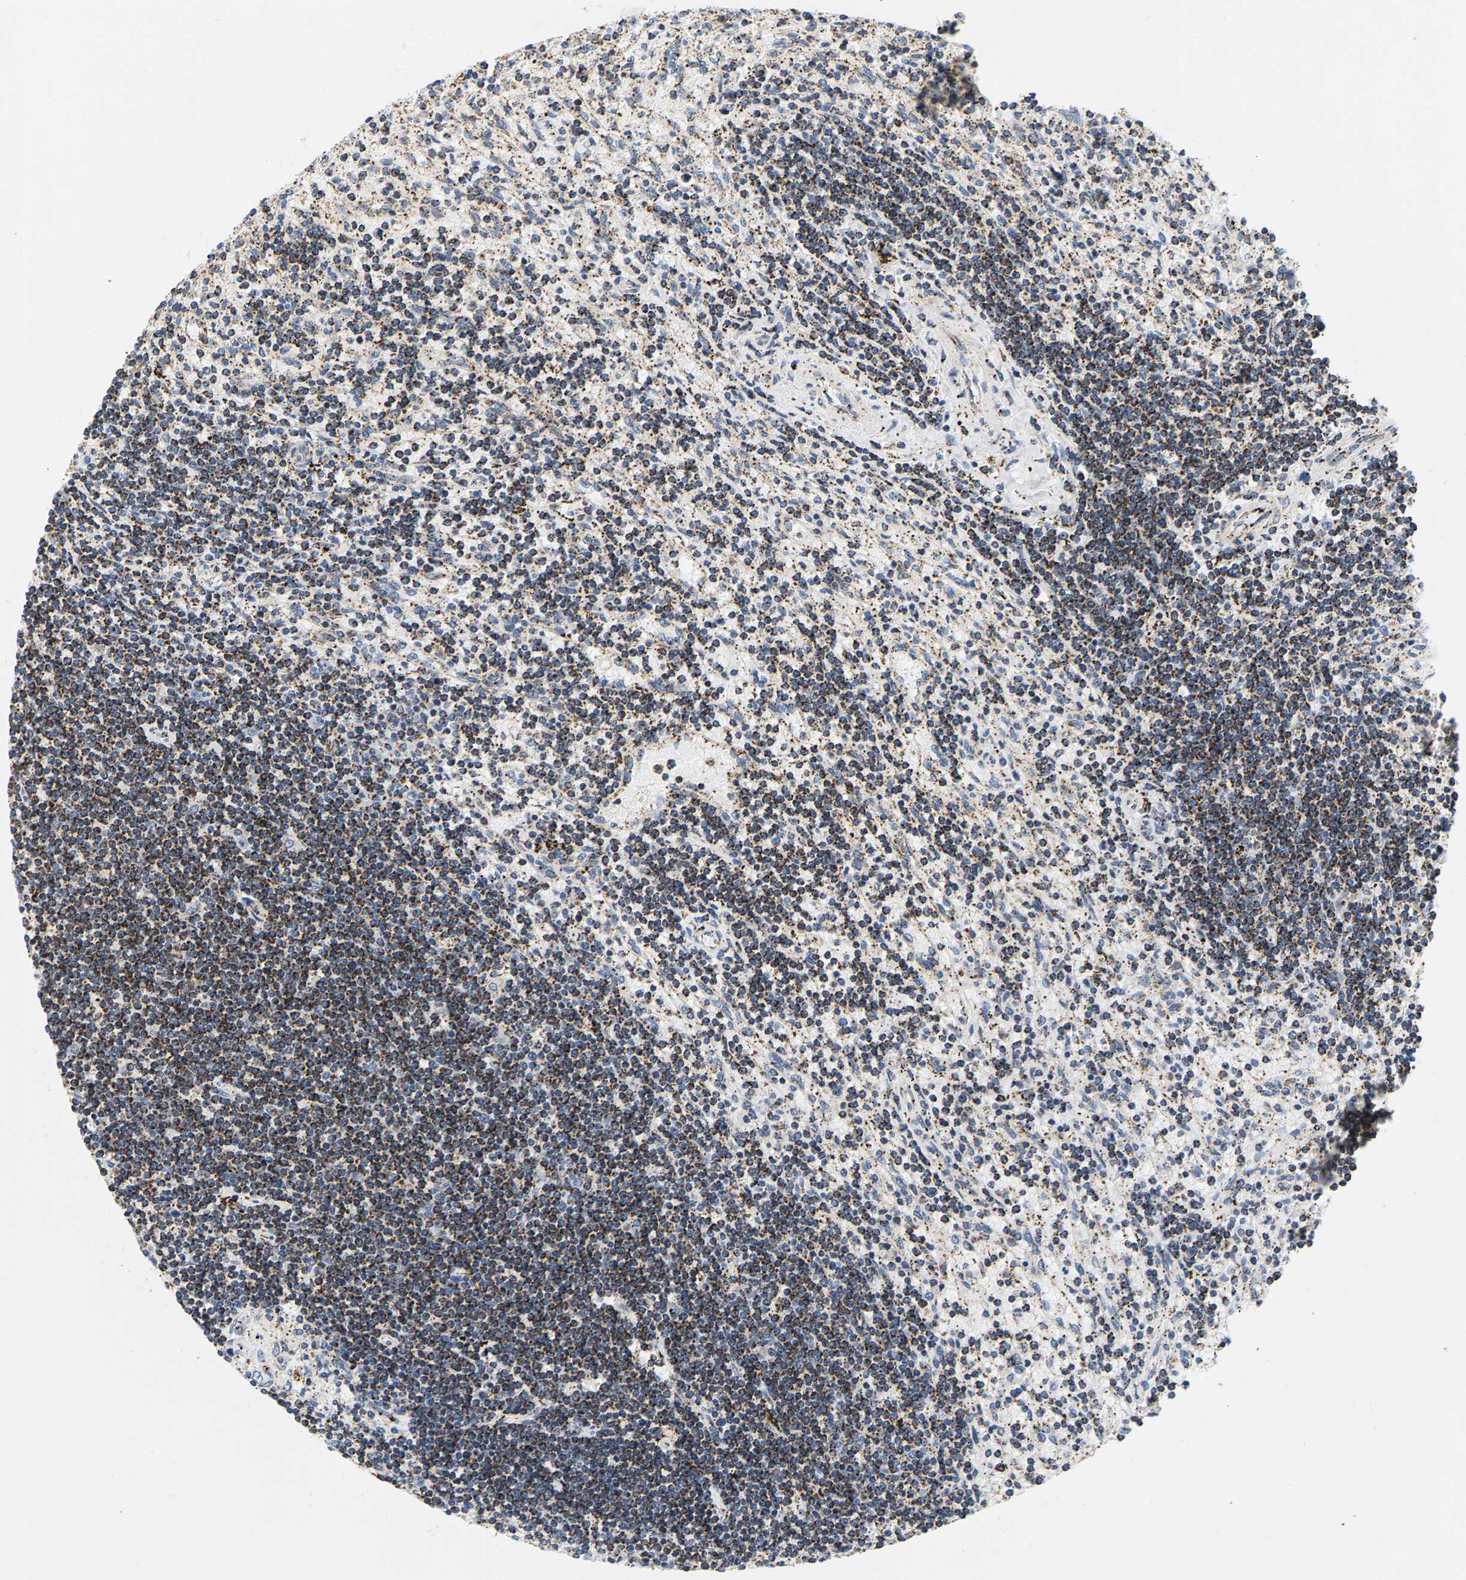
{"staining": {"intensity": "moderate", "quantity": ">75%", "location": "cytoplasmic/membranous"}, "tissue": "lymphoma", "cell_type": "Tumor cells", "image_type": "cancer", "snomed": [{"axis": "morphology", "description": "Malignant lymphoma, non-Hodgkin's type, Low grade"}, {"axis": "topography", "description": "Spleen"}], "caption": "Malignant lymphoma, non-Hodgkin's type (low-grade) stained with a brown dye demonstrates moderate cytoplasmic/membranous positive staining in about >75% of tumor cells.", "gene": "PDE1A", "patient": {"sex": "male", "age": 76}}